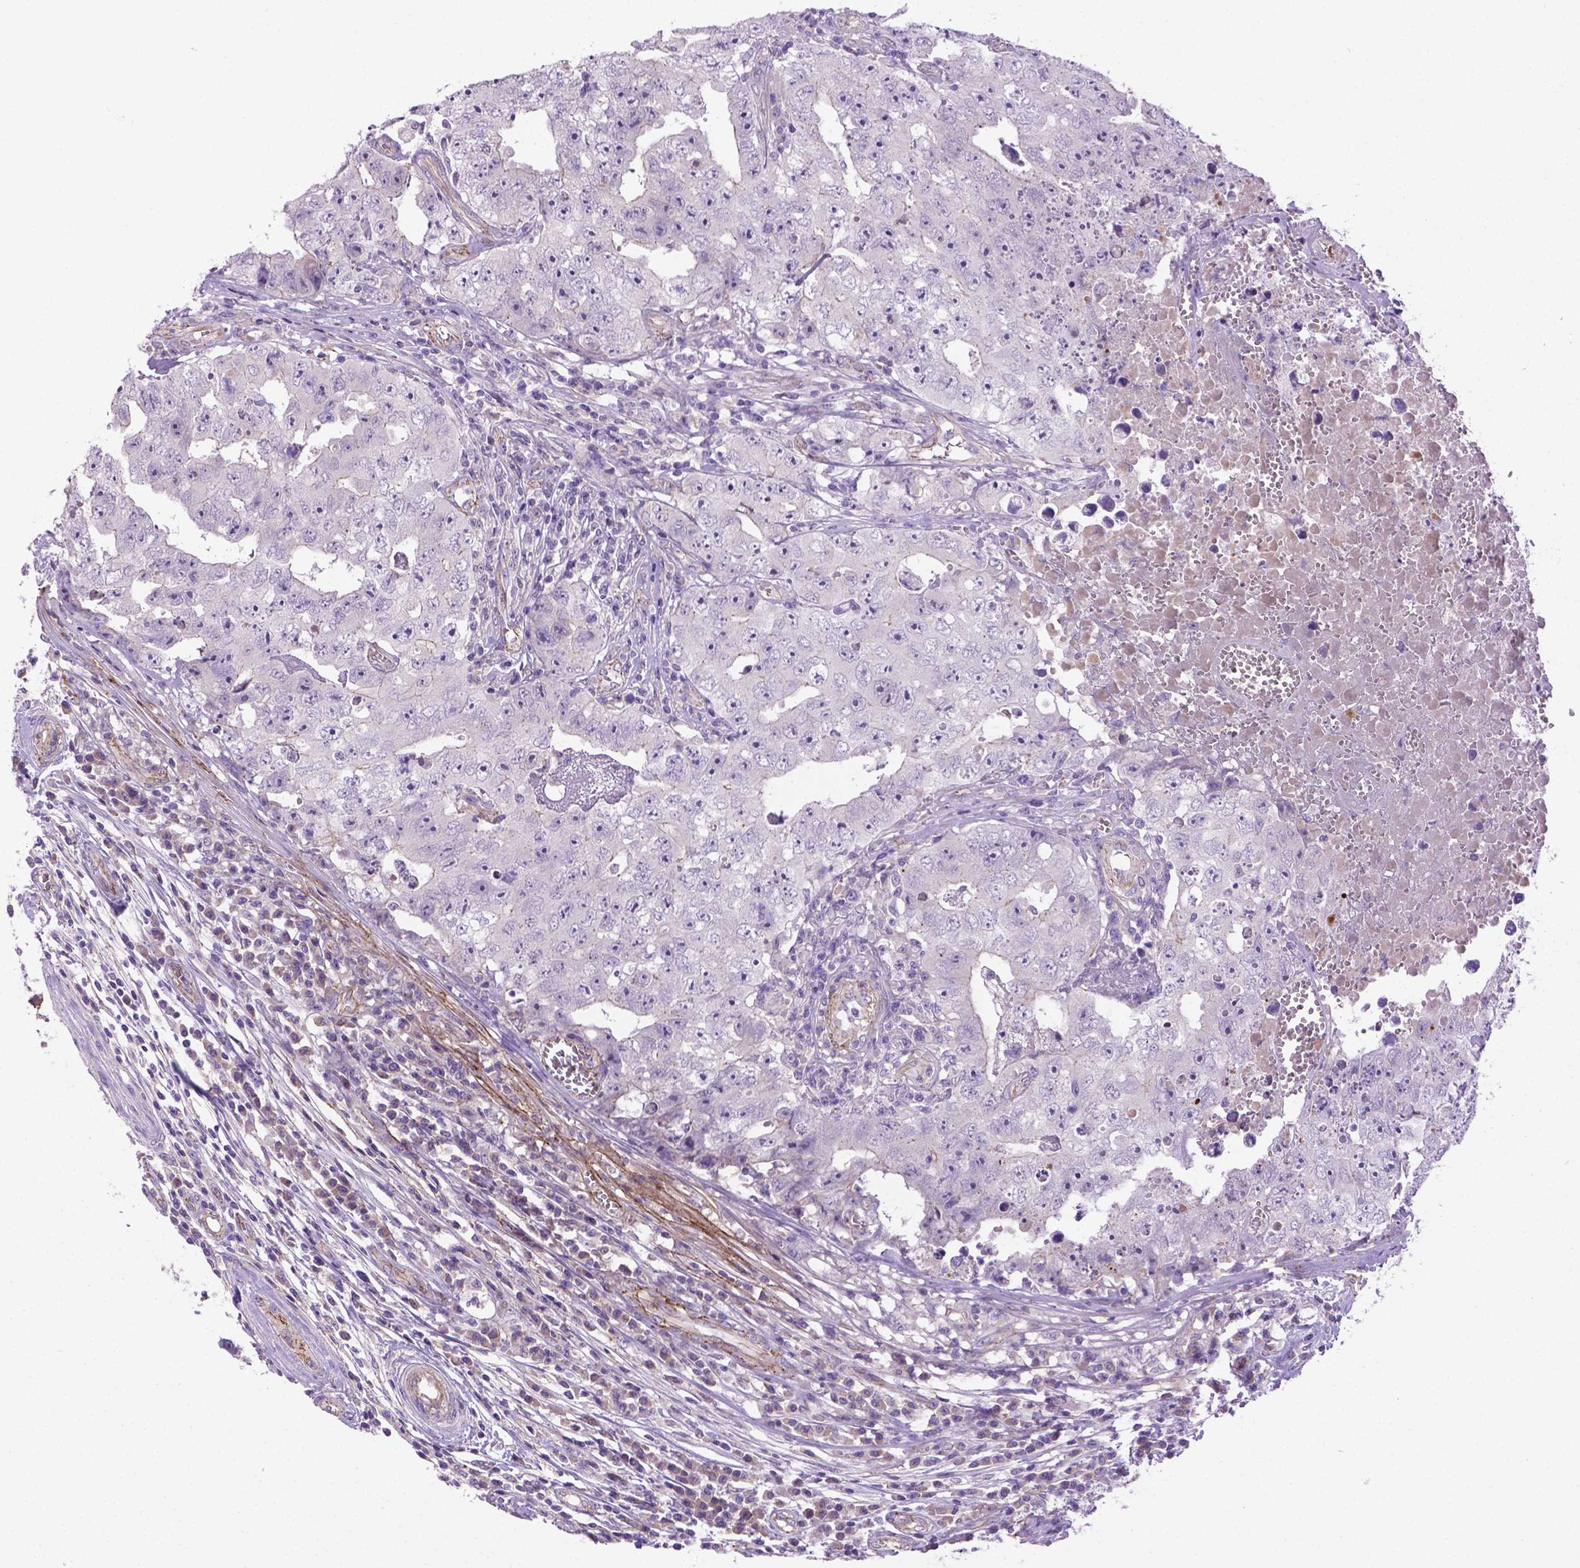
{"staining": {"intensity": "negative", "quantity": "none", "location": "none"}, "tissue": "testis cancer", "cell_type": "Tumor cells", "image_type": "cancer", "snomed": [{"axis": "morphology", "description": "Carcinoma, Embryonal, NOS"}, {"axis": "topography", "description": "Testis"}], "caption": "This is an IHC micrograph of testis cancer. There is no staining in tumor cells.", "gene": "CCER2", "patient": {"sex": "male", "age": 36}}